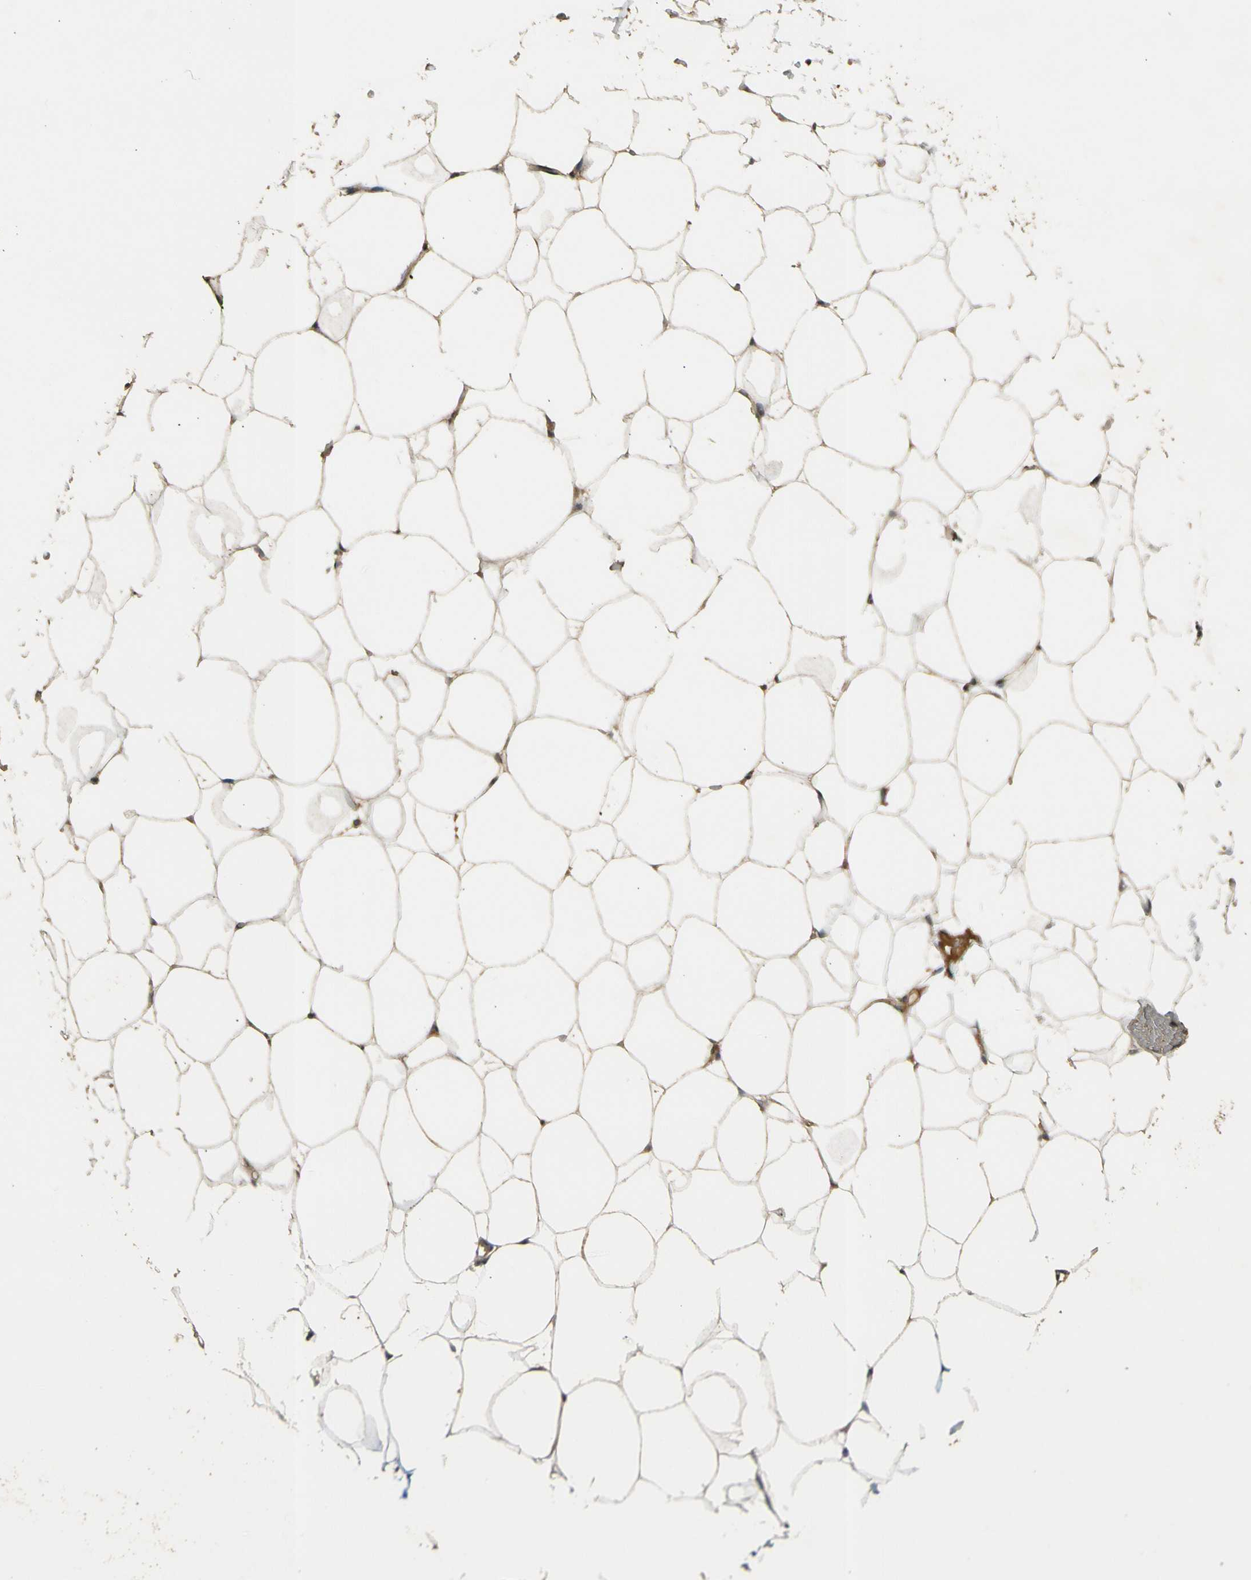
{"staining": {"intensity": "moderate", "quantity": ">75%", "location": "cytoplasmic/membranous,nuclear"}, "tissue": "adipose tissue", "cell_type": "Adipocytes", "image_type": "normal", "snomed": [{"axis": "morphology", "description": "Normal tissue, NOS"}, {"axis": "topography", "description": "Breast"}, {"axis": "topography", "description": "Adipose tissue"}], "caption": "Human adipose tissue stained for a protein (brown) reveals moderate cytoplasmic/membranous,nuclear positive staining in about >75% of adipocytes.", "gene": "GMEB2", "patient": {"sex": "female", "age": 25}}